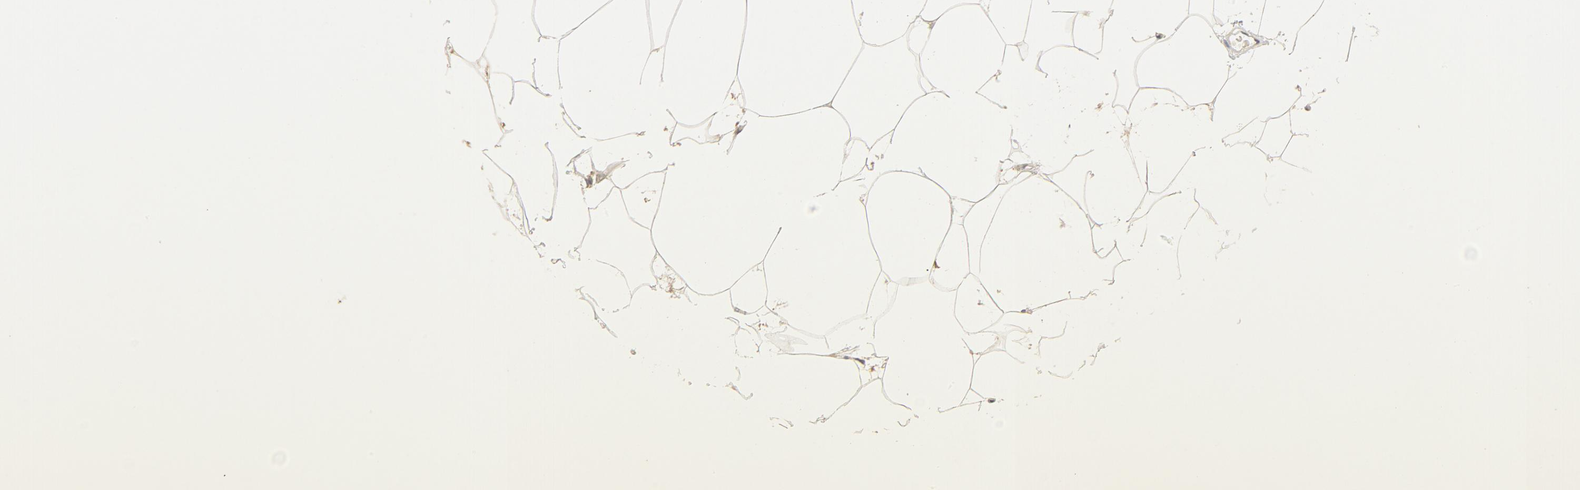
{"staining": {"intensity": "negative", "quantity": "none", "location": "none"}, "tissue": "adipose tissue", "cell_type": "Adipocytes", "image_type": "normal", "snomed": [{"axis": "morphology", "description": "Normal tissue, NOS"}, {"axis": "morphology", "description": "Duct carcinoma"}, {"axis": "topography", "description": "Breast"}, {"axis": "topography", "description": "Adipose tissue"}], "caption": "Immunohistochemical staining of unremarkable adipose tissue demonstrates no significant staining in adipocytes. (Stains: DAB immunohistochemistry (IHC) with hematoxylin counter stain, Microscopy: brightfield microscopy at high magnification).", "gene": "STAT1", "patient": {"sex": "female", "age": 37}}